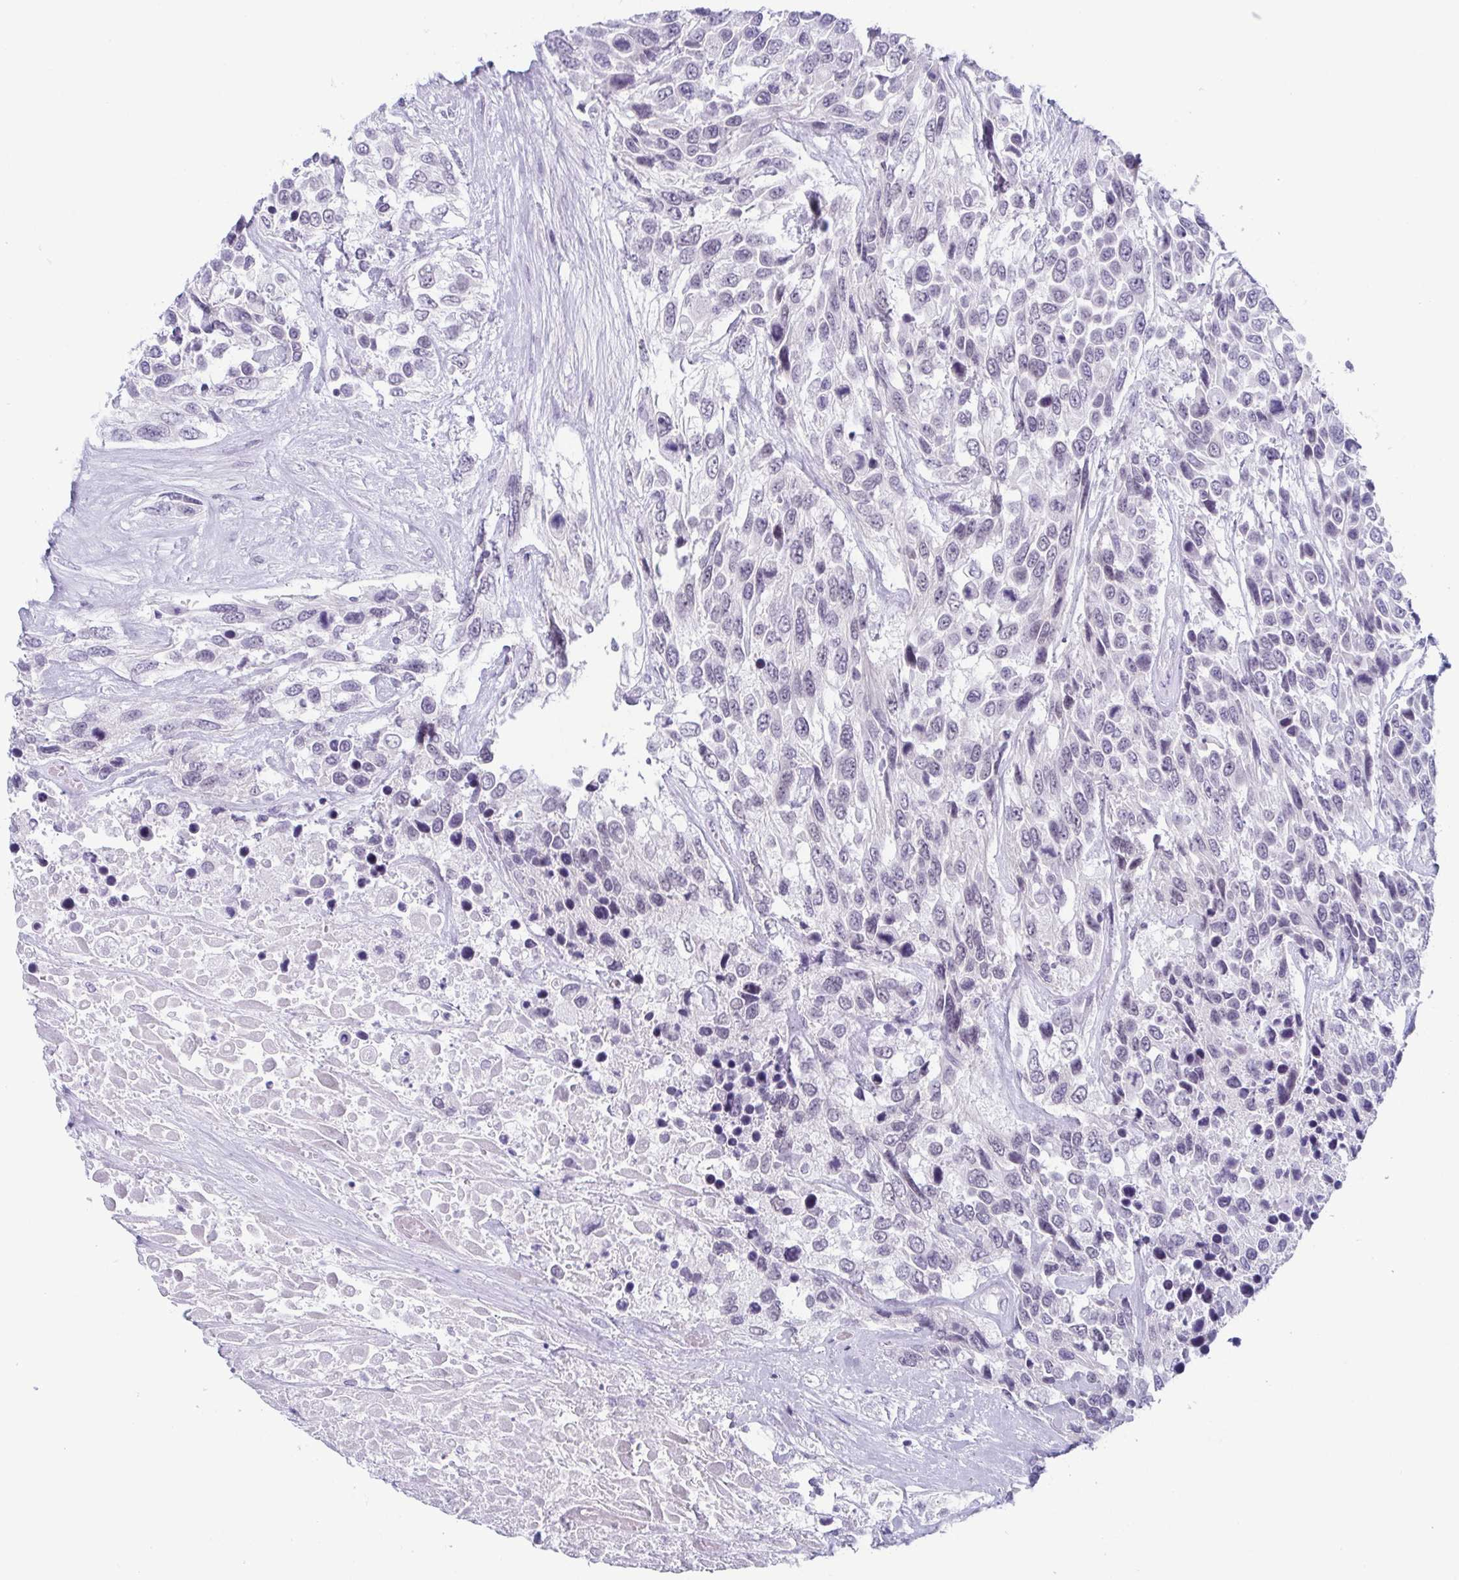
{"staining": {"intensity": "negative", "quantity": "none", "location": "none"}, "tissue": "urothelial cancer", "cell_type": "Tumor cells", "image_type": "cancer", "snomed": [{"axis": "morphology", "description": "Urothelial carcinoma, High grade"}, {"axis": "topography", "description": "Urinary bladder"}], "caption": "An immunohistochemistry (IHC) micrograph of high-grade urothelial carcinoma is shown. There is no staining in tumor cells of high-grade urothelial carcinoma.", "gene": "ZFP64", "patient": {"sex": "female", "age": 70}}